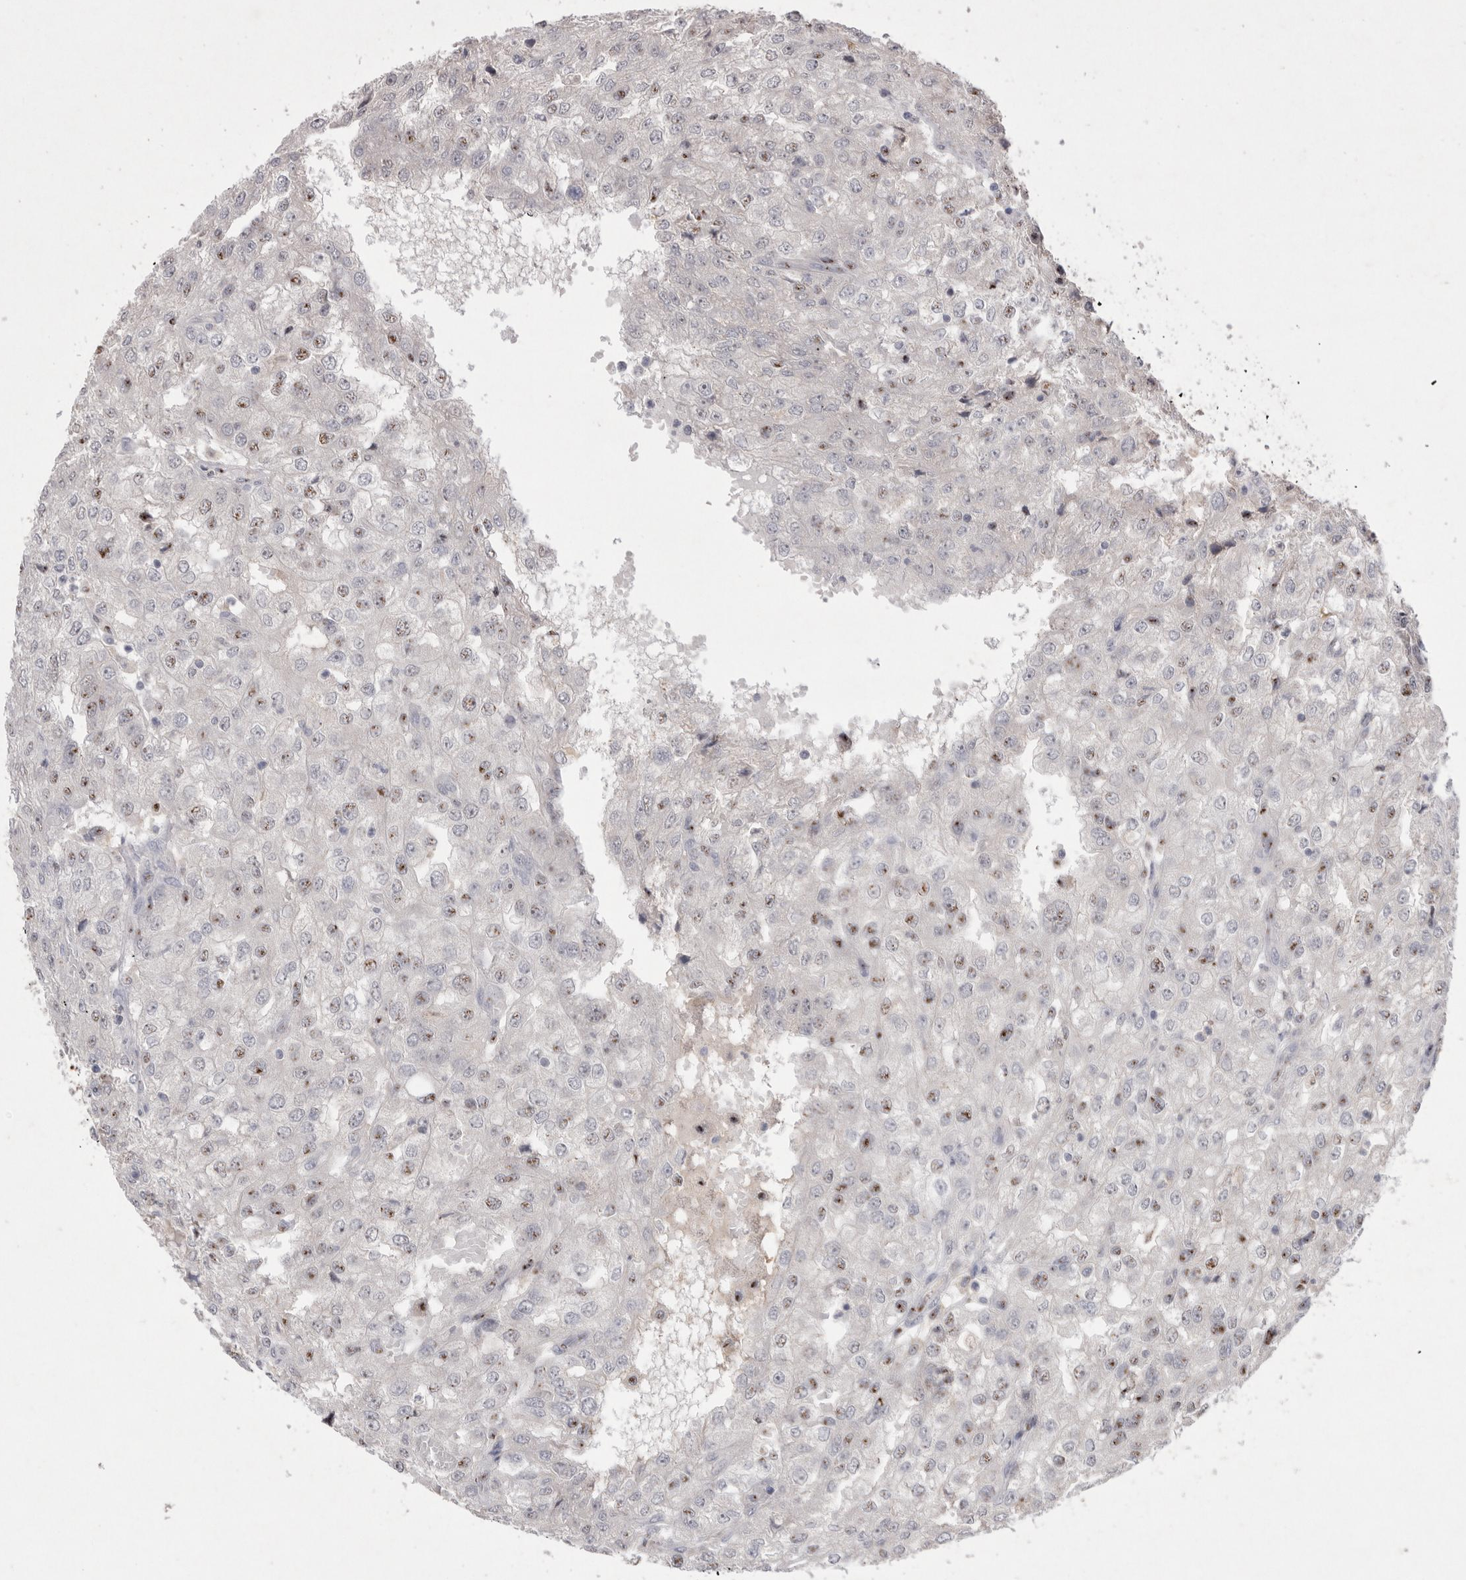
{"staining": {"intensity": "moderate", "quantity": "<25%", "location": "nuclear"}, "tissue": "renal cancer", "cell_type": "Tumor cells", "image_type": "cancer", "snomed": [{"axis": "morphology", "description": "Adenocarcinoma, NOS"}, {"axis": "topography", "description": "Kidney"}], "caption": "Immunohistochemistry (IHC) histopathology image of neoplastic tissue: human renal cancer (adenocarcinoma) stained using immunohistochemistry (IHC) displays low levels of moderate protein expression localized specifically in the nuclear of tumor cells, appearing as a nuclear brown color.", "gene": "HUS1", "patient": {"sex": "female", "age": 54}}